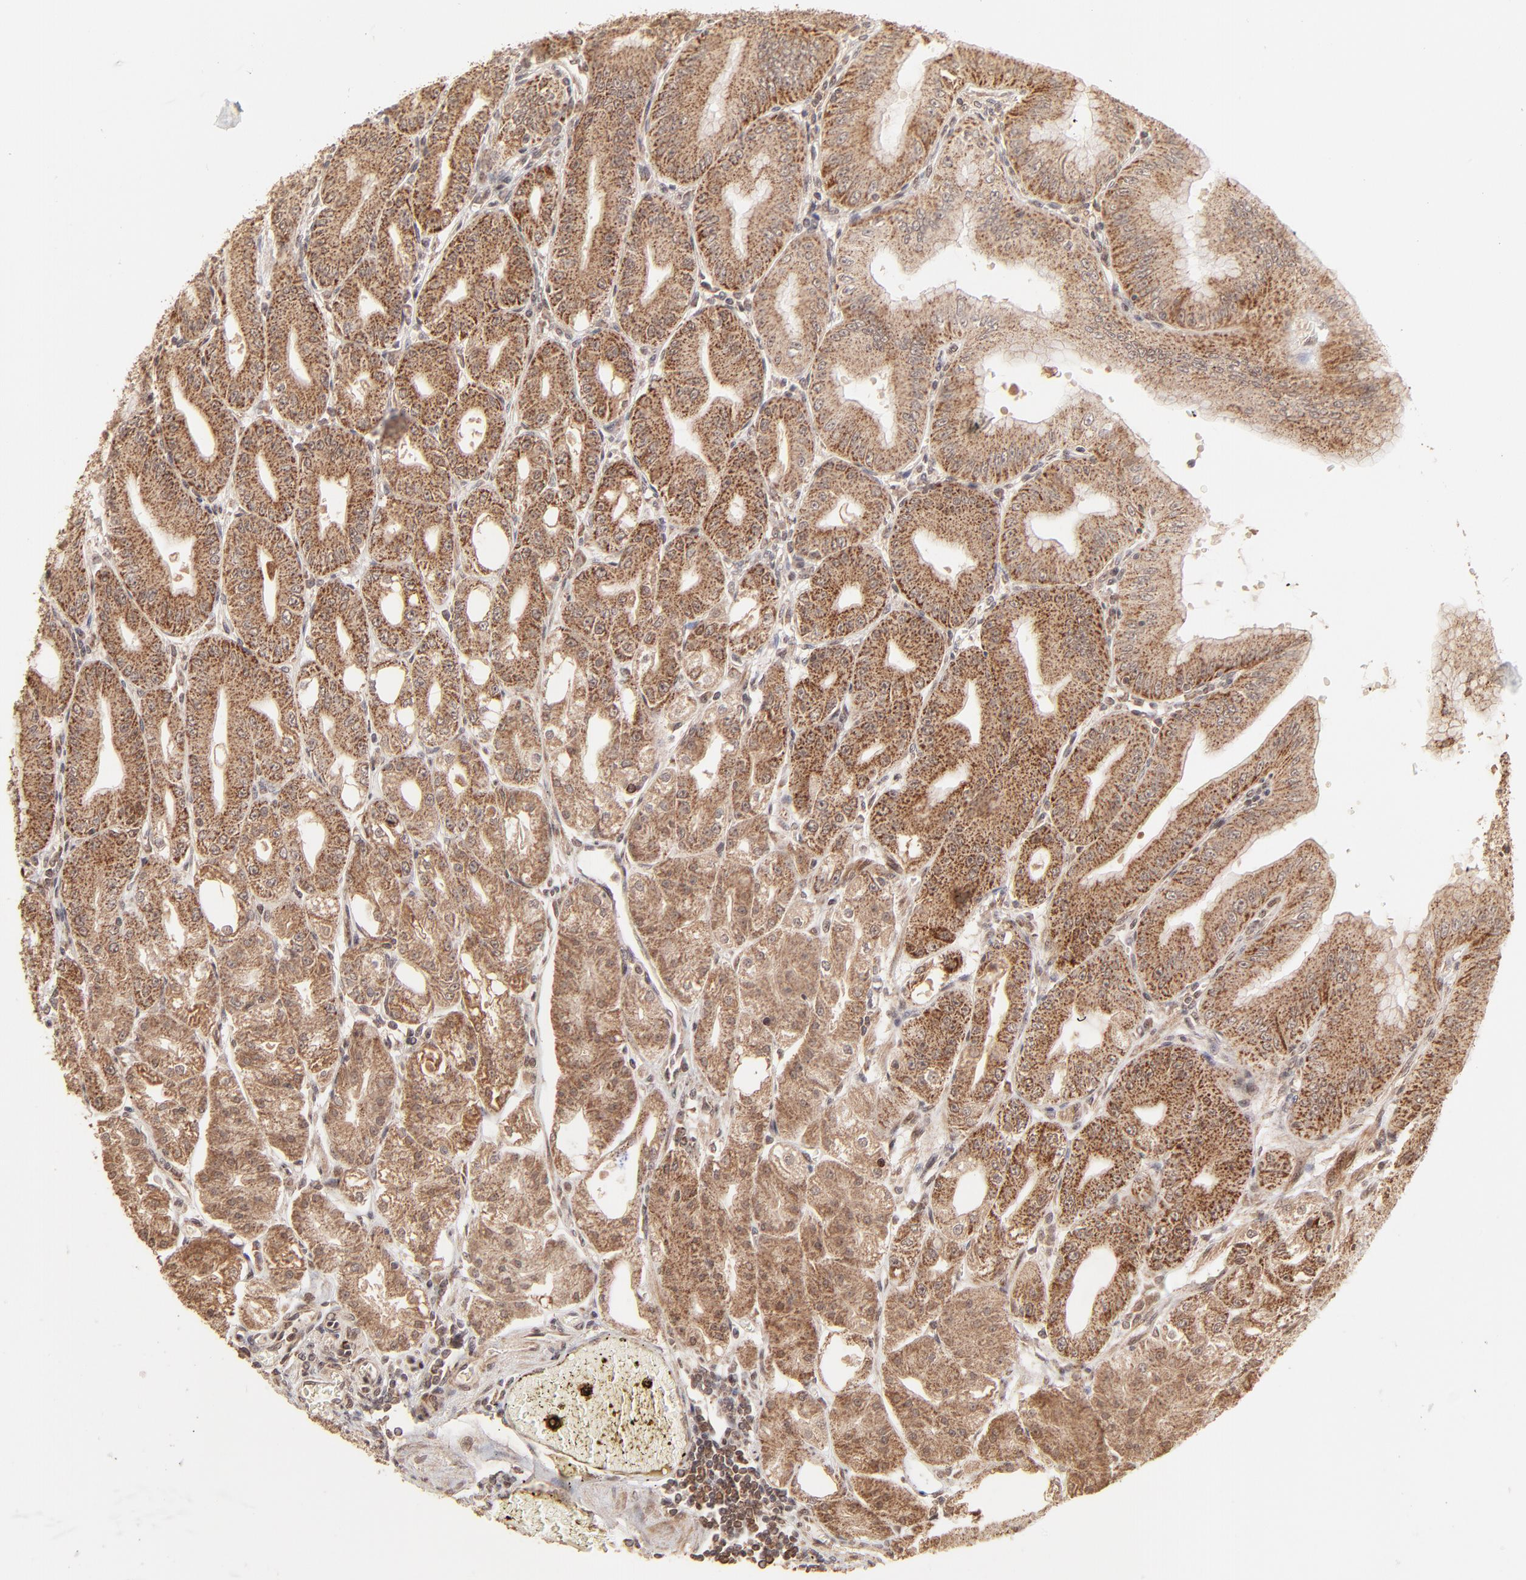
{"staining": {"intensity": "strong", "quantity": ">75%", "location": "cytoplasmic/membranous"}, "tissue": "stomach", "cell_type": "Glandular cells", "image_type": "normal", "snomed": [{"axis": "morphology", "description": "Normal tissue, NOS"}, {"axis": "topography", "description": "Stomach, lower"}], "caption": "An immunohistochemistry (IHC) micrograph of benign tissue is shown. Protein staining in brown labels strong cytoplasmic/membranous positivity in stomach within glandular cells. (DAB IHC, brown staining for protein, blue staining for nuclei).", "gene": "MED15", "patient": {"sex": "male", "age": 71}}